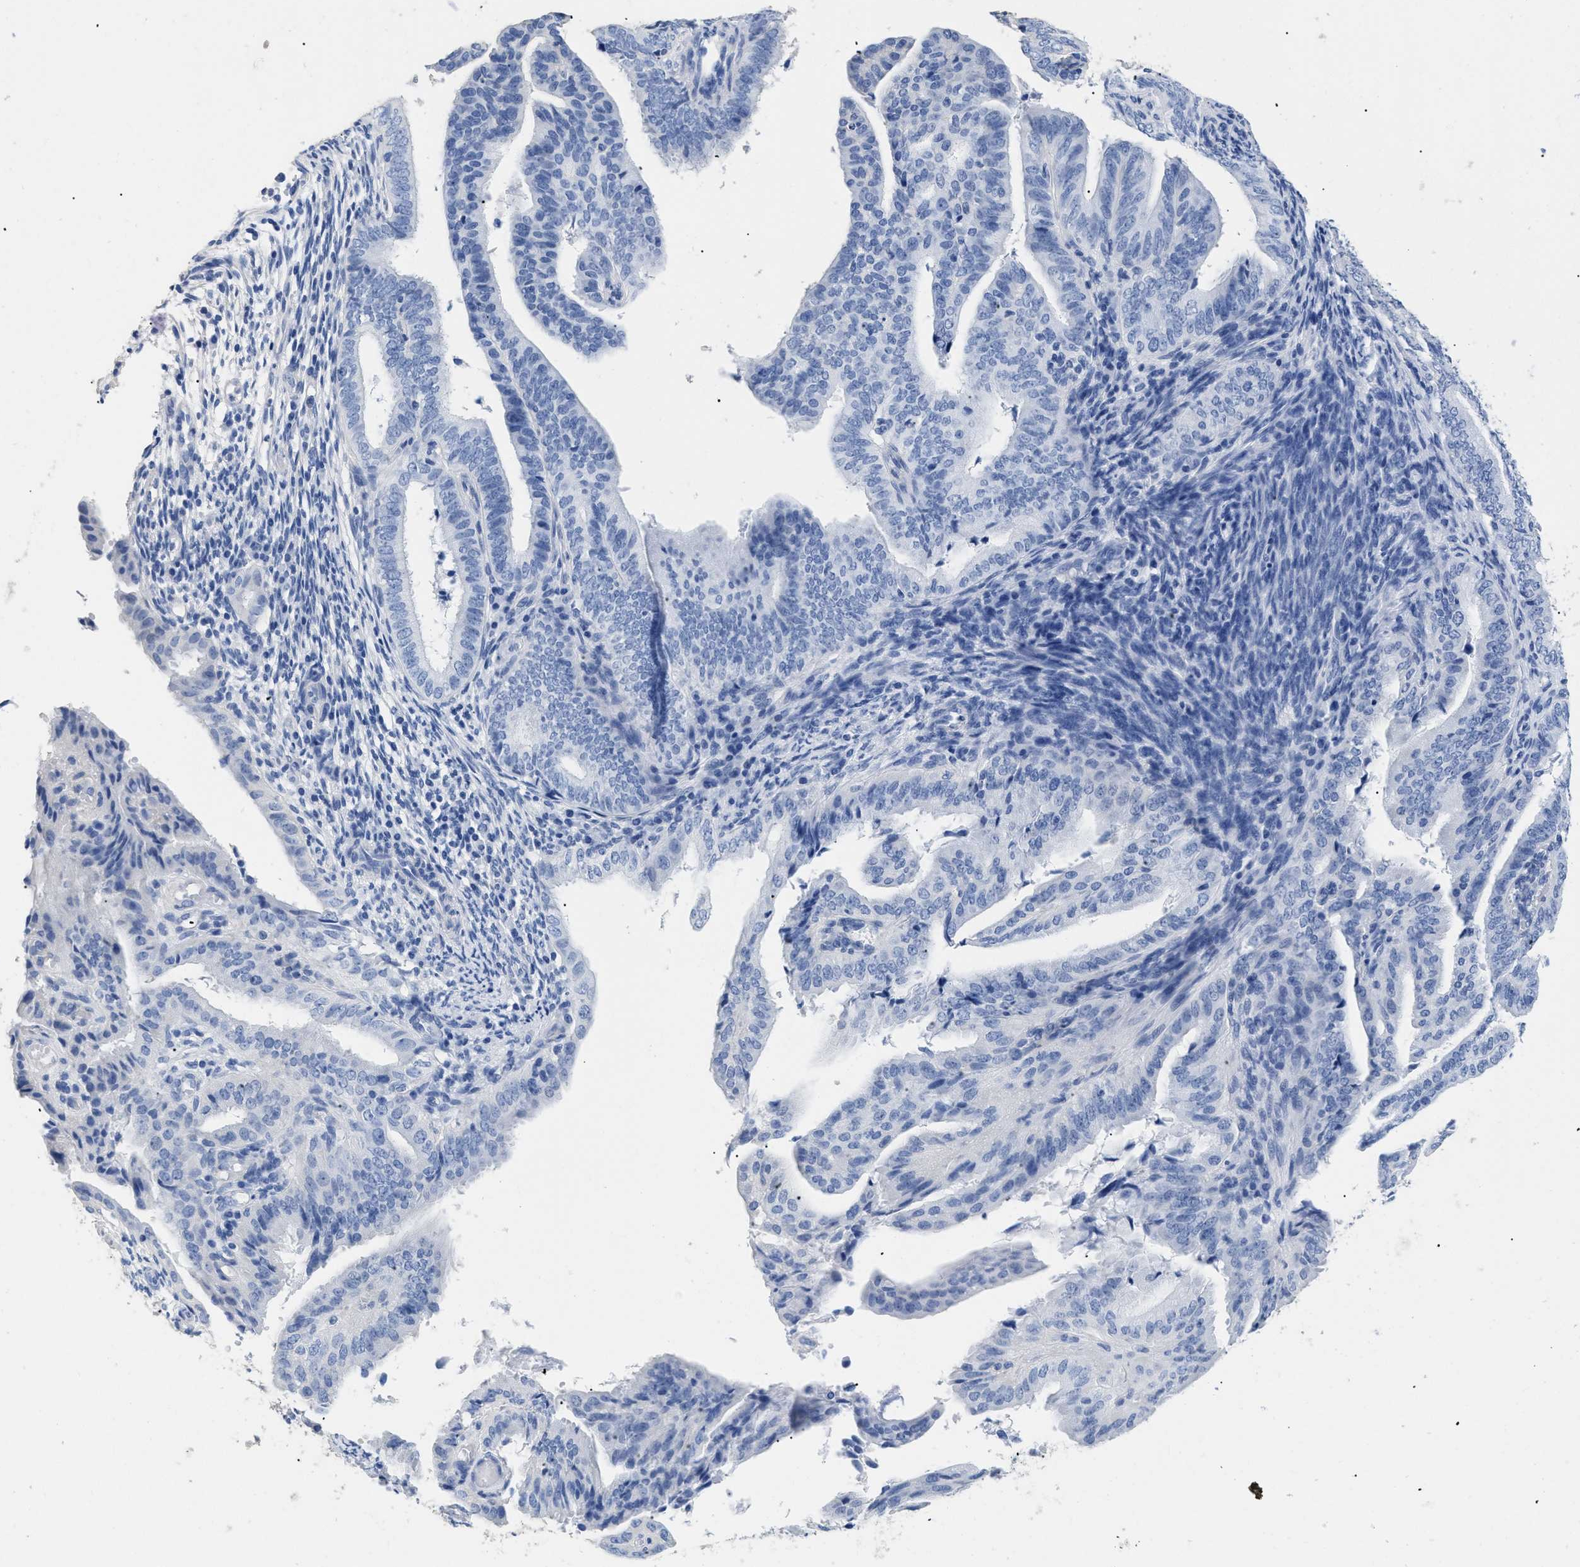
{"staining": {"intensity": "negative", "quantity": "none", "location": "none"}, "tissue": "endometrial cancer", "cell_type": "Tumor cells", "image_type": "cancer", "snomed": [{"axis": "morphology", "description": "Adenocarcinoma, NOS"}, {"axis": "topography", "description": "Endometrium"}], "caption": "Protein analysis of endometrial cancer (adenocarcinoma) displays no significant positivity in tumor cells. (IHC, brightfield microscopy, high magnification).", "gene": "DLC1", "patient": {"sex": "female", "age": 58}}